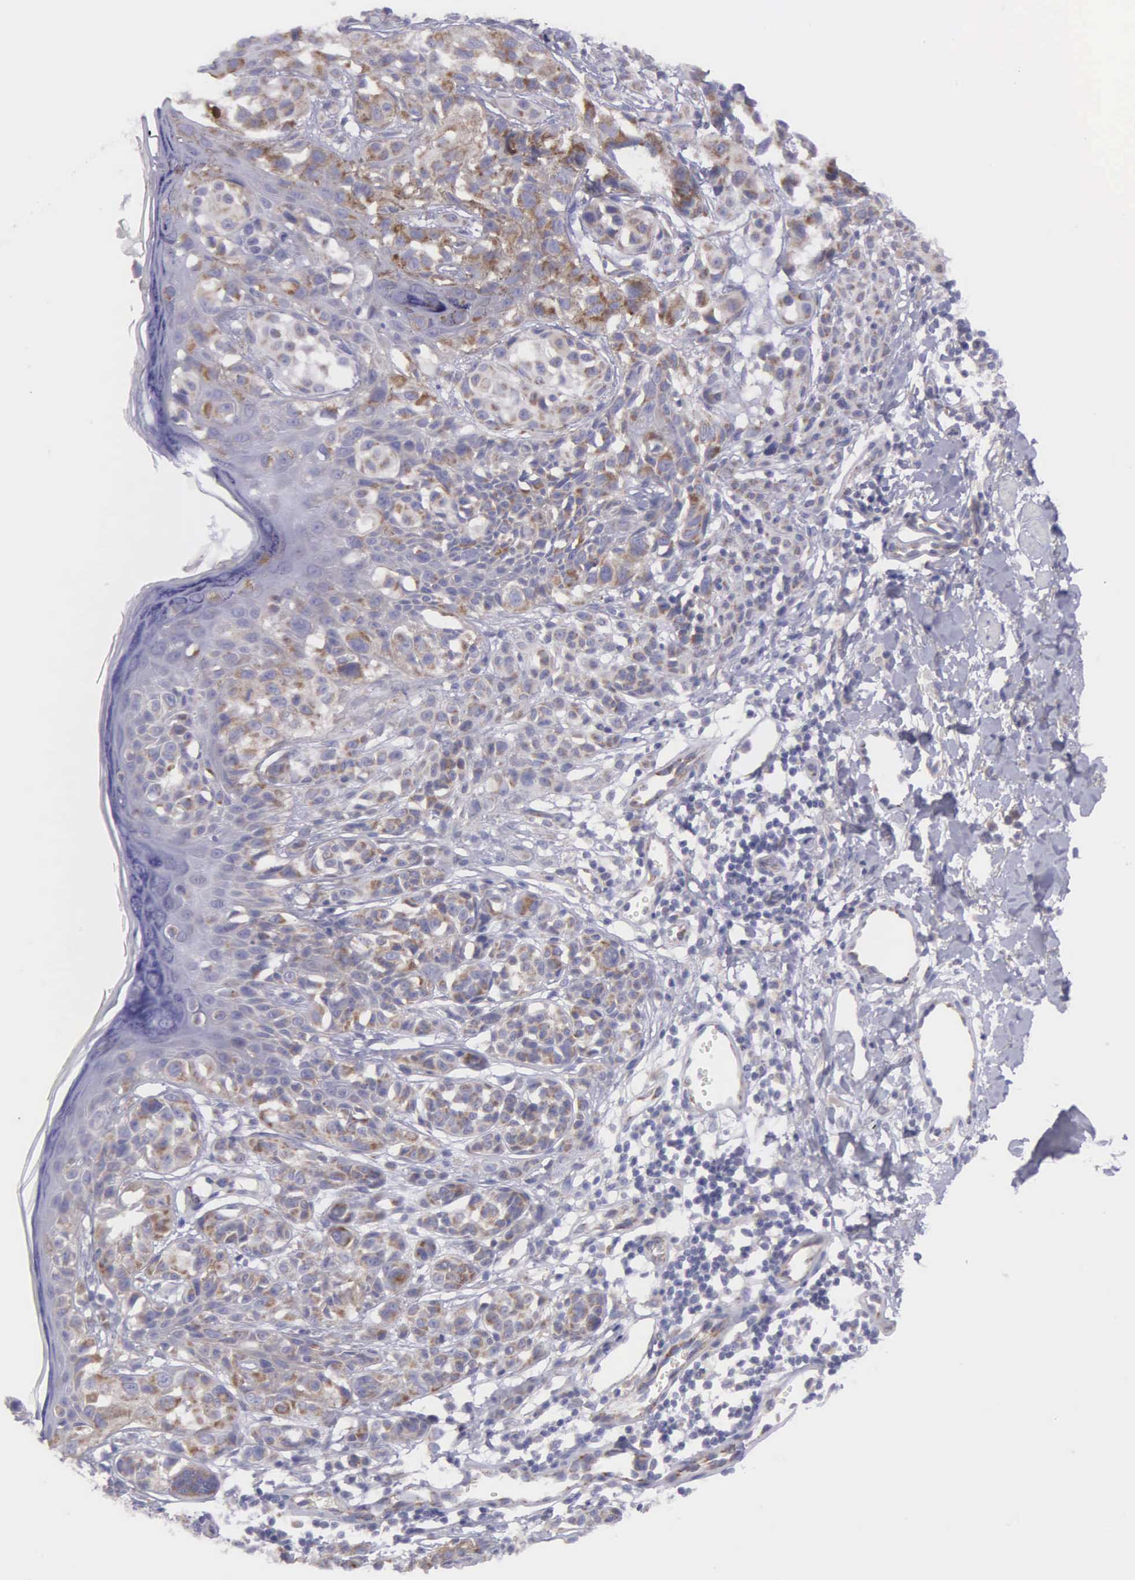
{"staining": {"intensity": "weak", "quantity": "25%-75%", "location": "cytoplasmic/membranous"}, "tissue": "melanoma", "cell_type": "Tumor cells", "image_type": "cancer", "snomed": [{"axis": "morphology", "description": "Malignant melanoma, NOS"}, {"axis": "topography", "description": "Skin"}], "caption": "DAB (3,3'-diaminobenzidine) immunohistochemical staining of human melanoma displays weak cytoplasmic/membranous protein positivity in approximately 25%-75% of tumor cells. (DAB (3,3'-diaminobenzidine) IHC, brown staining for protein, blue staining for nuclei).", "gene": "SYNJ2BP", "patient": {"sex": "male", "age": 40}}